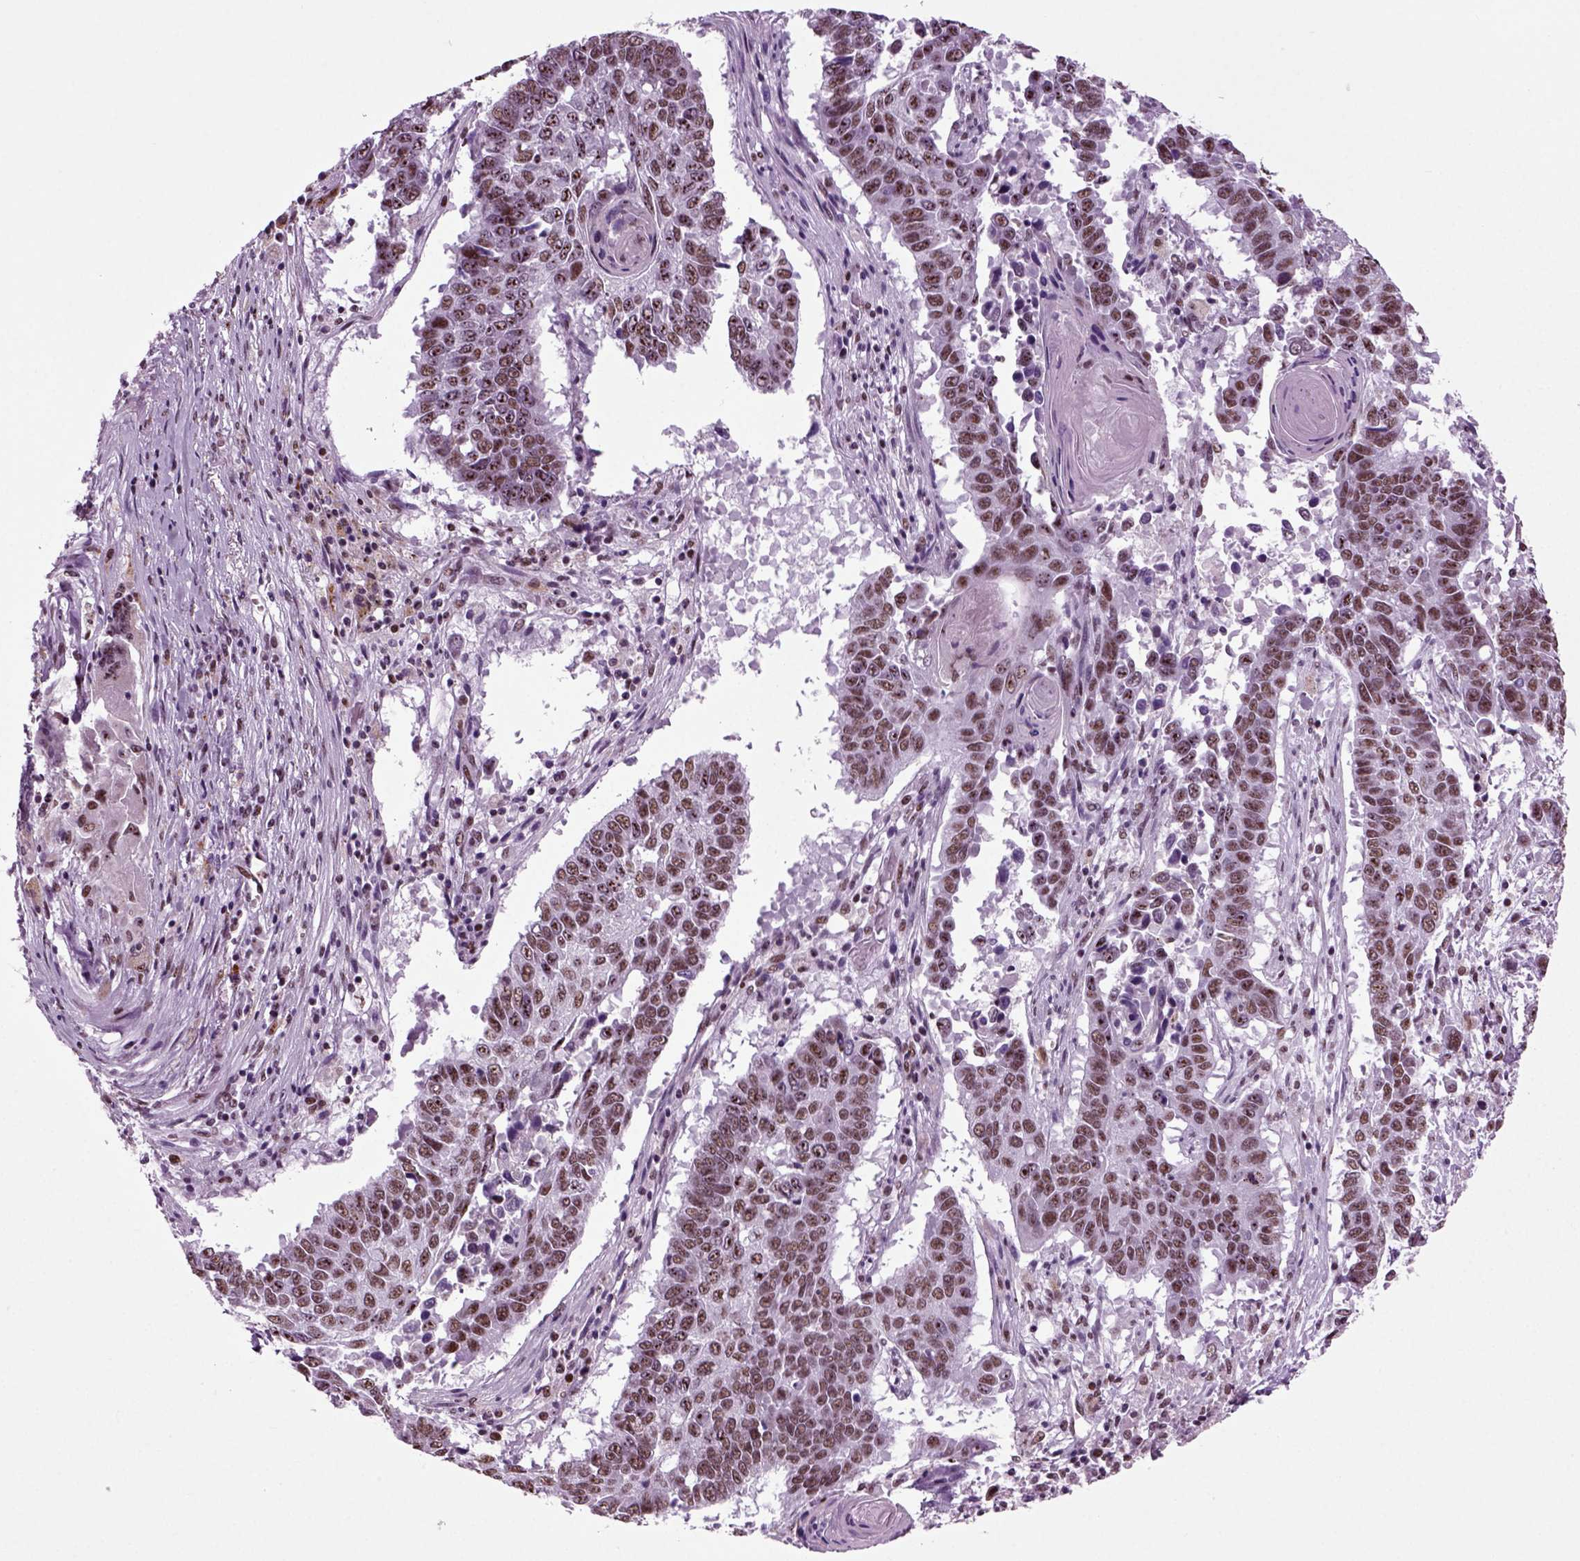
{"staining": {"intensity": "weak", "quantity": ">75%", "location": "nuclear"}, "tissue": "lung cancer", "cell_type": "Tumor cells", "image_type": "cancer", "snomed": [{"axis": "morphology", "description": "Squamous cell carcinoma, NOS"}, {"axis": "topography", "description": "Lung"}], "caption": "A brown stain labels weak nuclear positivity of a protein in human lung cancer (squamous cell carcinoma) tumor cells.", "gene": "RCOR3", "patient": {"sex": "male", "age": 73}}